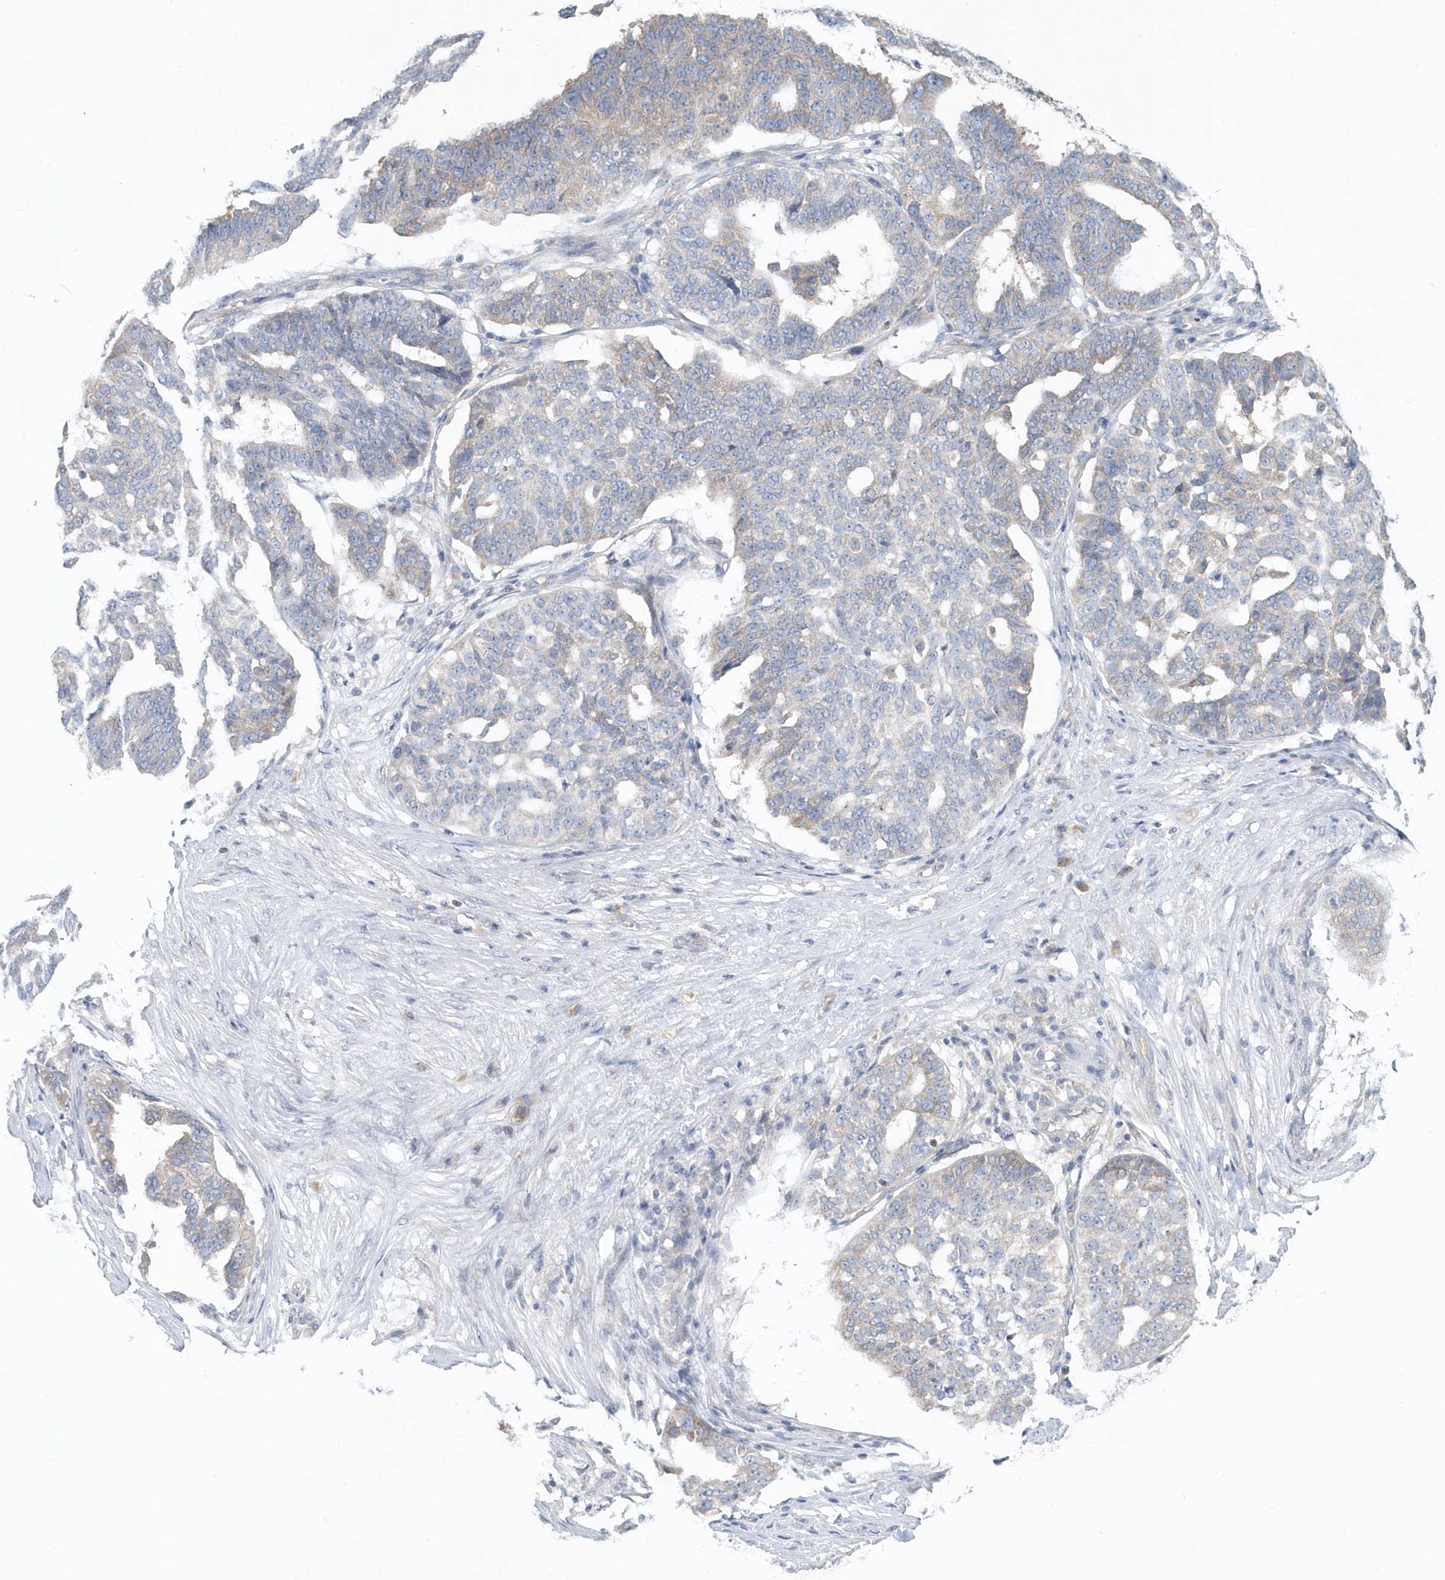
{"staining": {"intensity": "negative", "quantity": "none", "location": "none"}, "tissue": "ovarian cancer", "cell_type": "Tumor cells", "image_type": "cancer", "snomed": [{"axis": "morphology", "description": "Cystadenocarcinoma, serous, NOS"}, {"axis": "topography", "description": "Ovary"}], "caption": "Tumor cells are negative for brown protein staining in ovarian cancer (serous cystadenocarcinoma).", "gene": "EIF3C", "patient": {"sex": "female", "age": 59}}